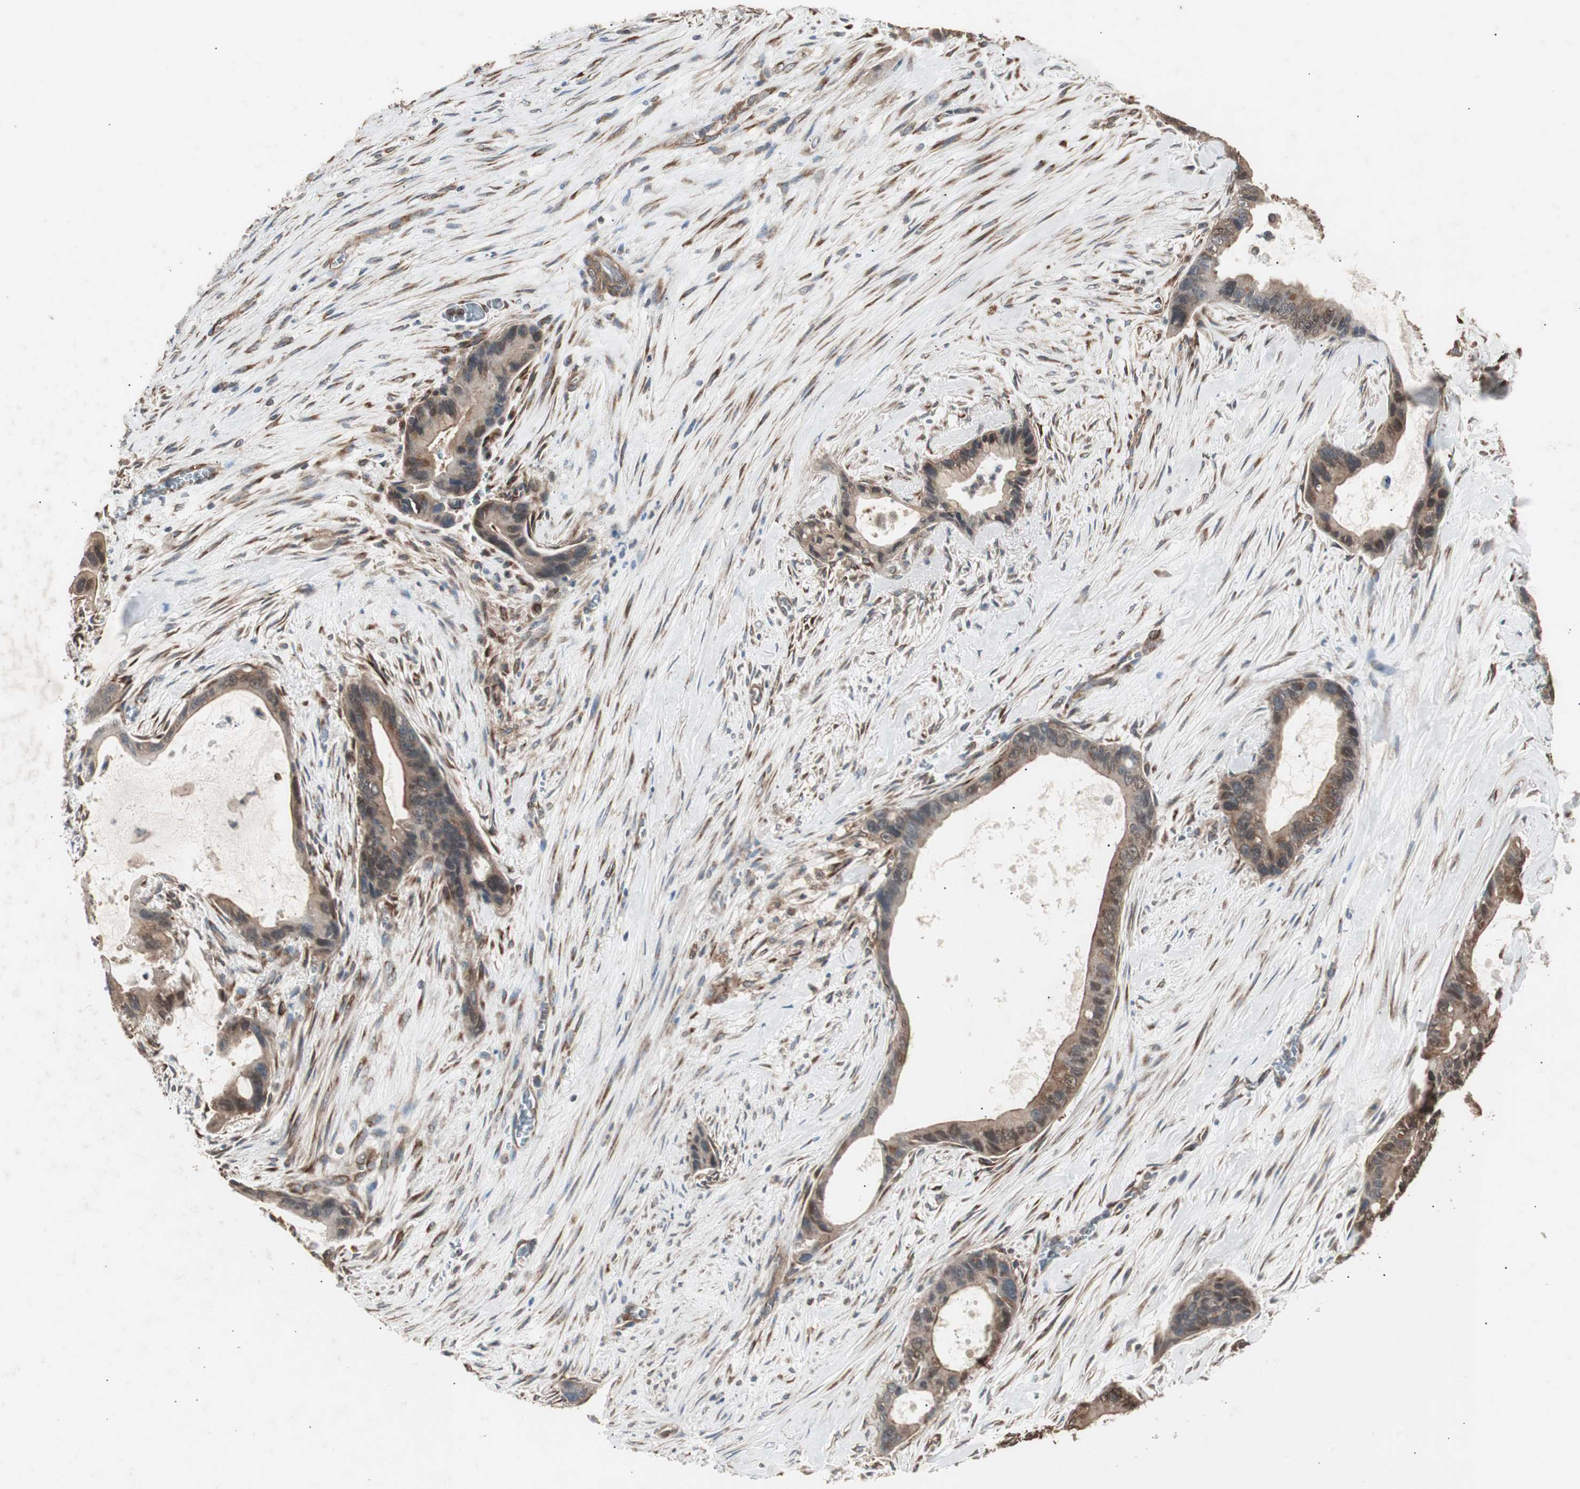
{"staining": {"intensity": "moderate", "quantity": ">75%", "location": "cytoplasmic/membranous"}, "tissue": "liver cancer", "cell_type": "Tumor cells", "image_type": "cancer", "snomed": [{"axis": "morphology", "description": "Cholangiocarcinoma"}, {"axis": "topography", "description": "Liver"}], "caption": "Liver cancer stained for a protein reveals moderate cytoplasmic/membranous positivity in tumor cells.", "gene": "LZTS1", "patient": {"sex": "female", "age": 55}}